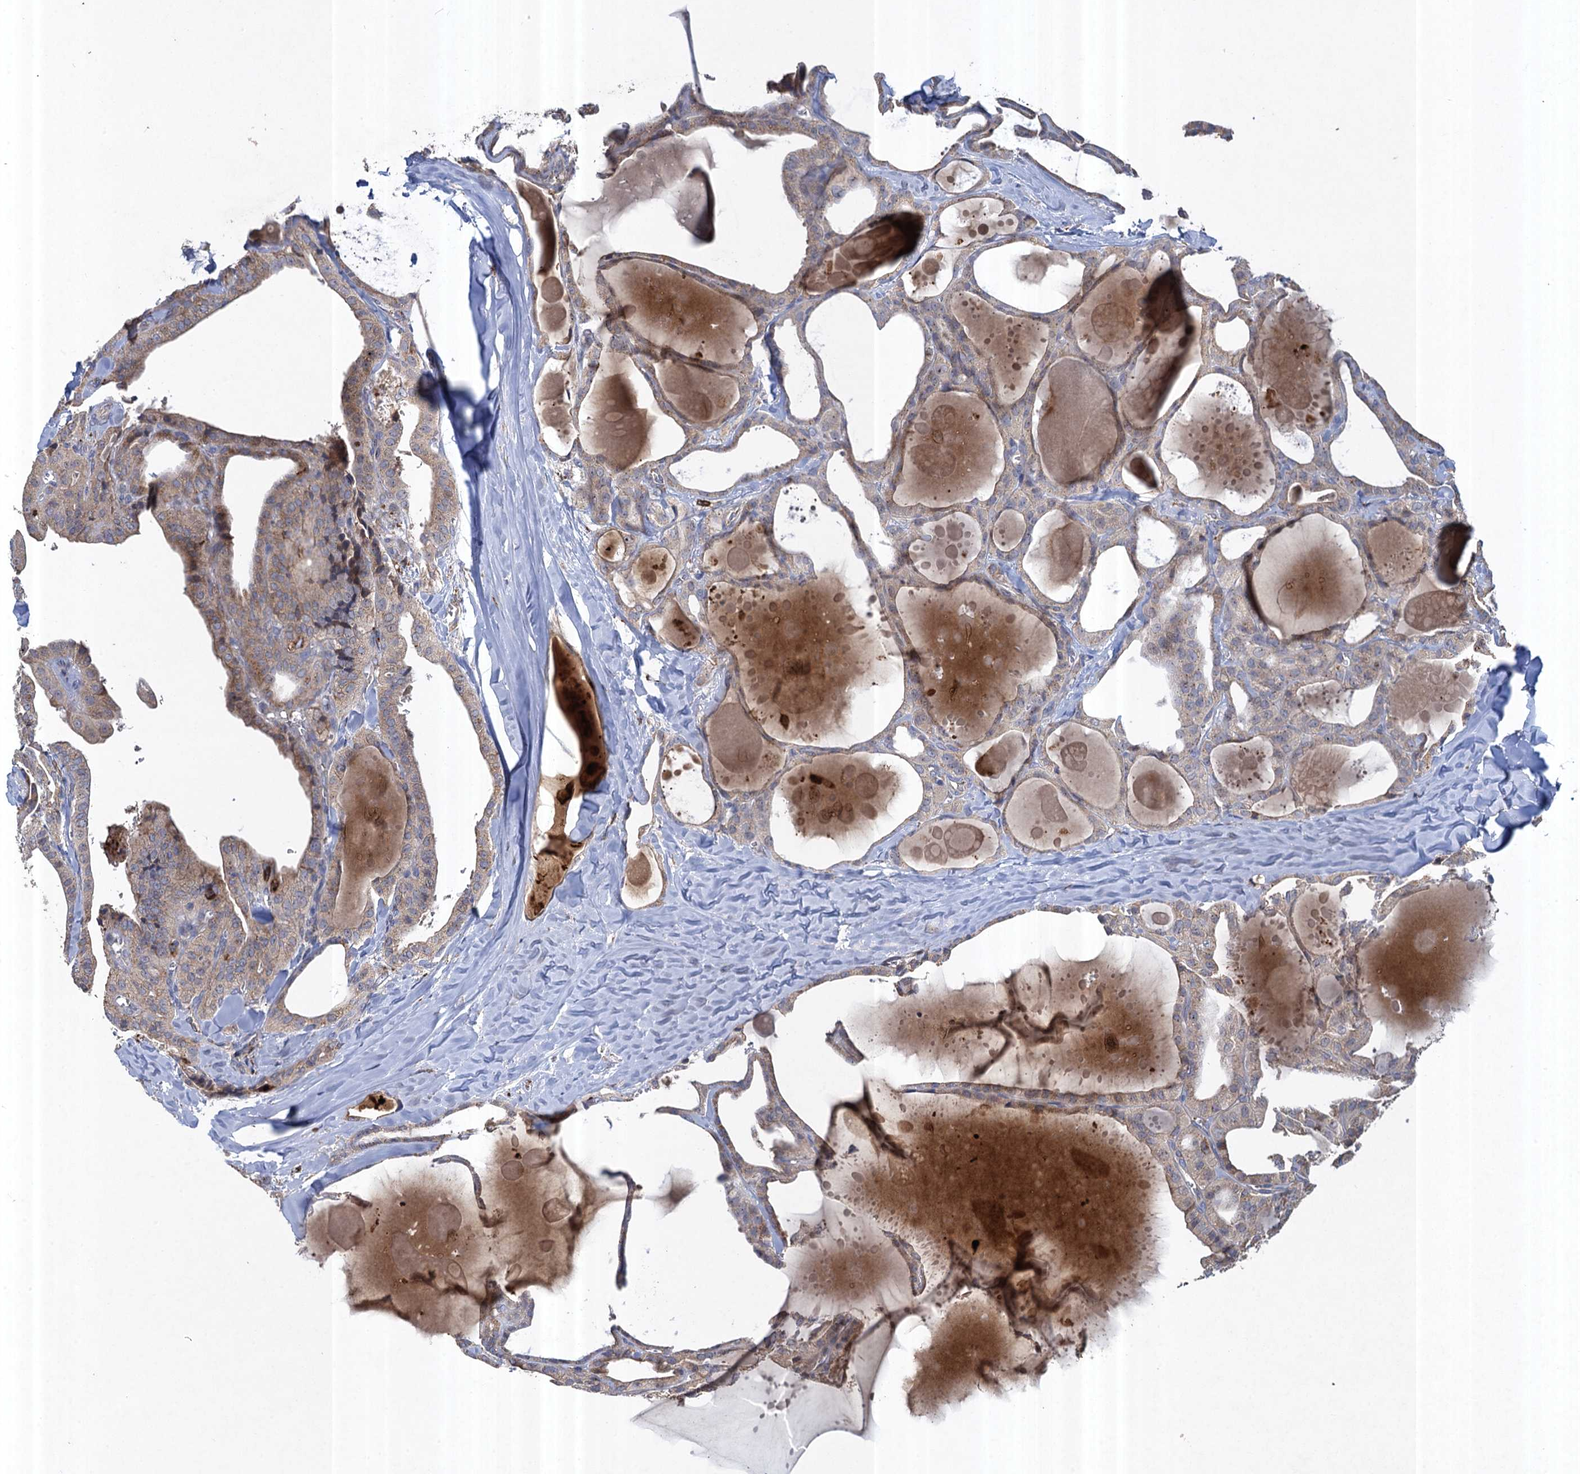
{"staining": {"intensity": "weak", "quantity": "<25%", "location": "cytoplasmic/membranous"}, "tissue": "thyroid cancer", "cell_type": "Tumor cells", "image_type": "cancer", "snomed": [{"axis": "morphology", "description": "Papillary adenocarcinoma, NOS"}, {"axis": "topography", "description": "Thyroid gland"}], "caption": "The image shows no significant staining in tumor cells of thyroid cancer (papillary adenocarcinoma).", "gene": "TXNDC11", "patient": {"sex": "male", "age": 52}}